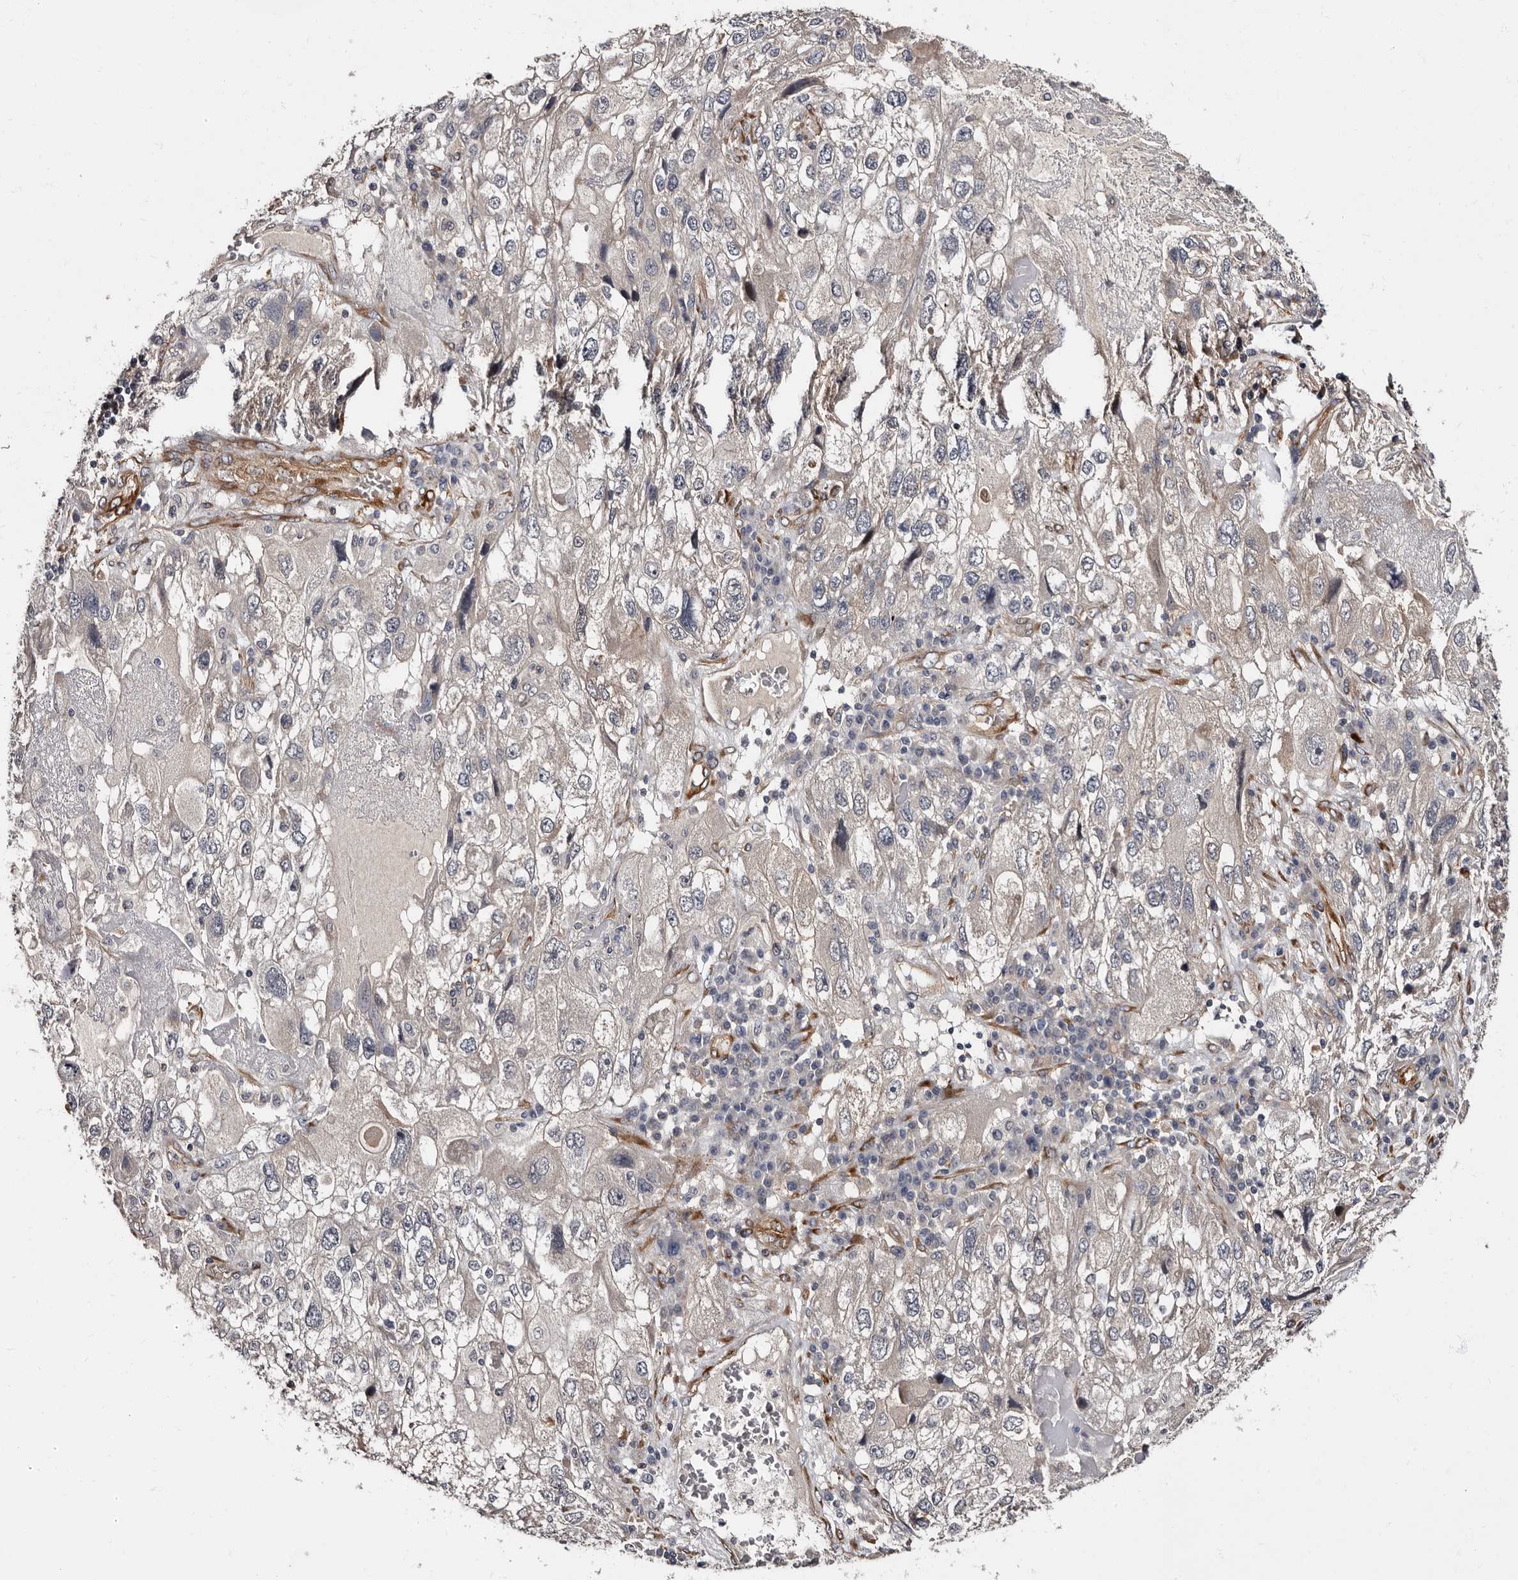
{"staining": {"intensity": "negative", "quantity": "none", "location": "none"}, "tissue": "endometrial cancer", "cell_type": "Tumor cells", "image_type": "cancer", "snomed": [{"axis": "morphology", "description": "Adenocarcinoma, NOS"}, {"axis": "topography", "description": "Endometrium"}], "caption": "Human adenocarcinoma (endometrial) stained for a protein using IHC reveals no positivity in tumor cells.", "gene": "TBC1D22B", "patient": {"sex": "female", "age": 49}}